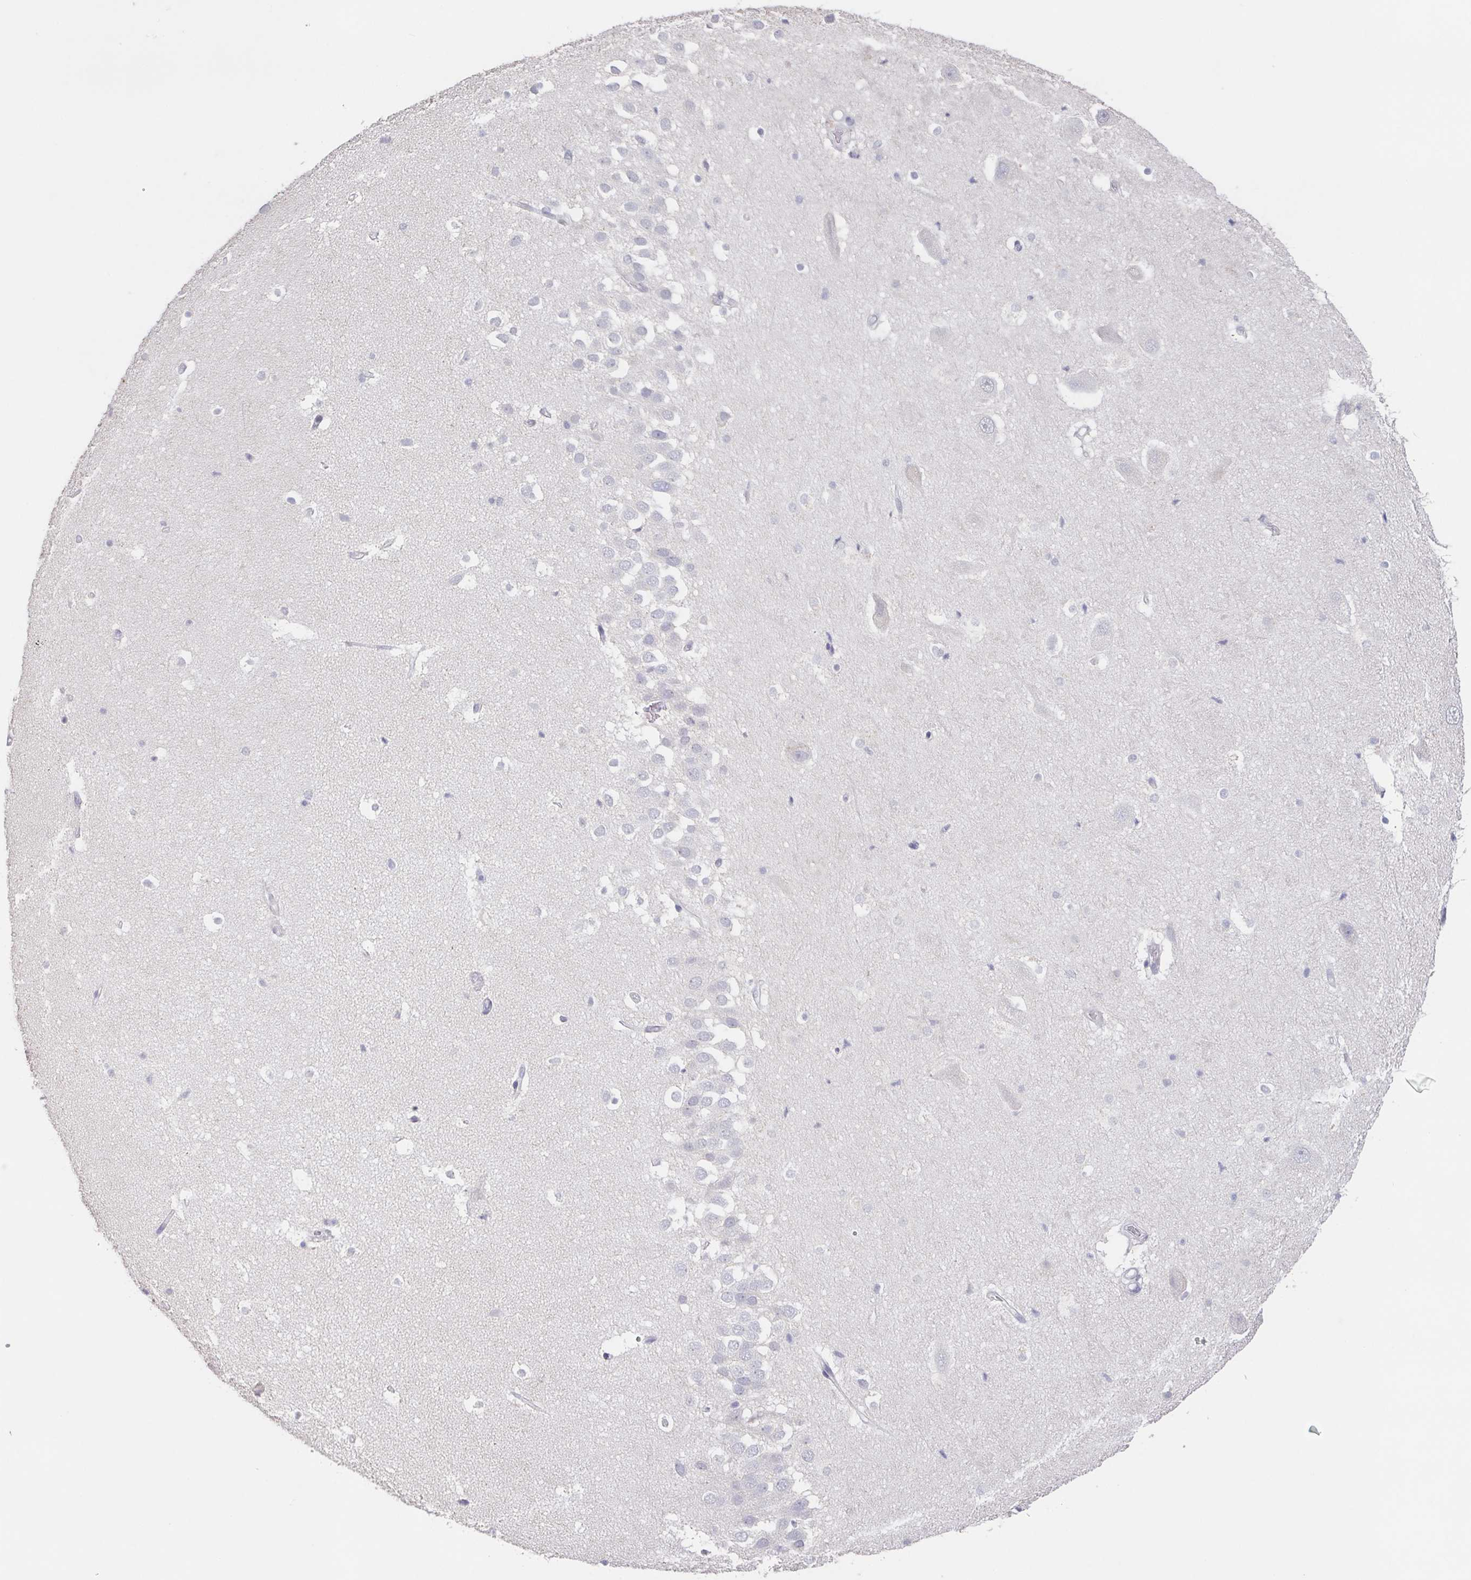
{"staining": {"intensity": "negative", "quantity": "none", "location": "none"}, "tissue": "hippocampus", "cell_type": "Glial cells", "image_type": "normal", "snomed": [{"axis": "morphology", "description": "Normal tissue, NOS"}, {"axis": "topography", "description": "Hippocampus"}], "caption": "The image demonstrates no significant positivity in glial cells of hippocampus.", "gene": "GHRL", "patient": {"sex": "male", "age": 26}}